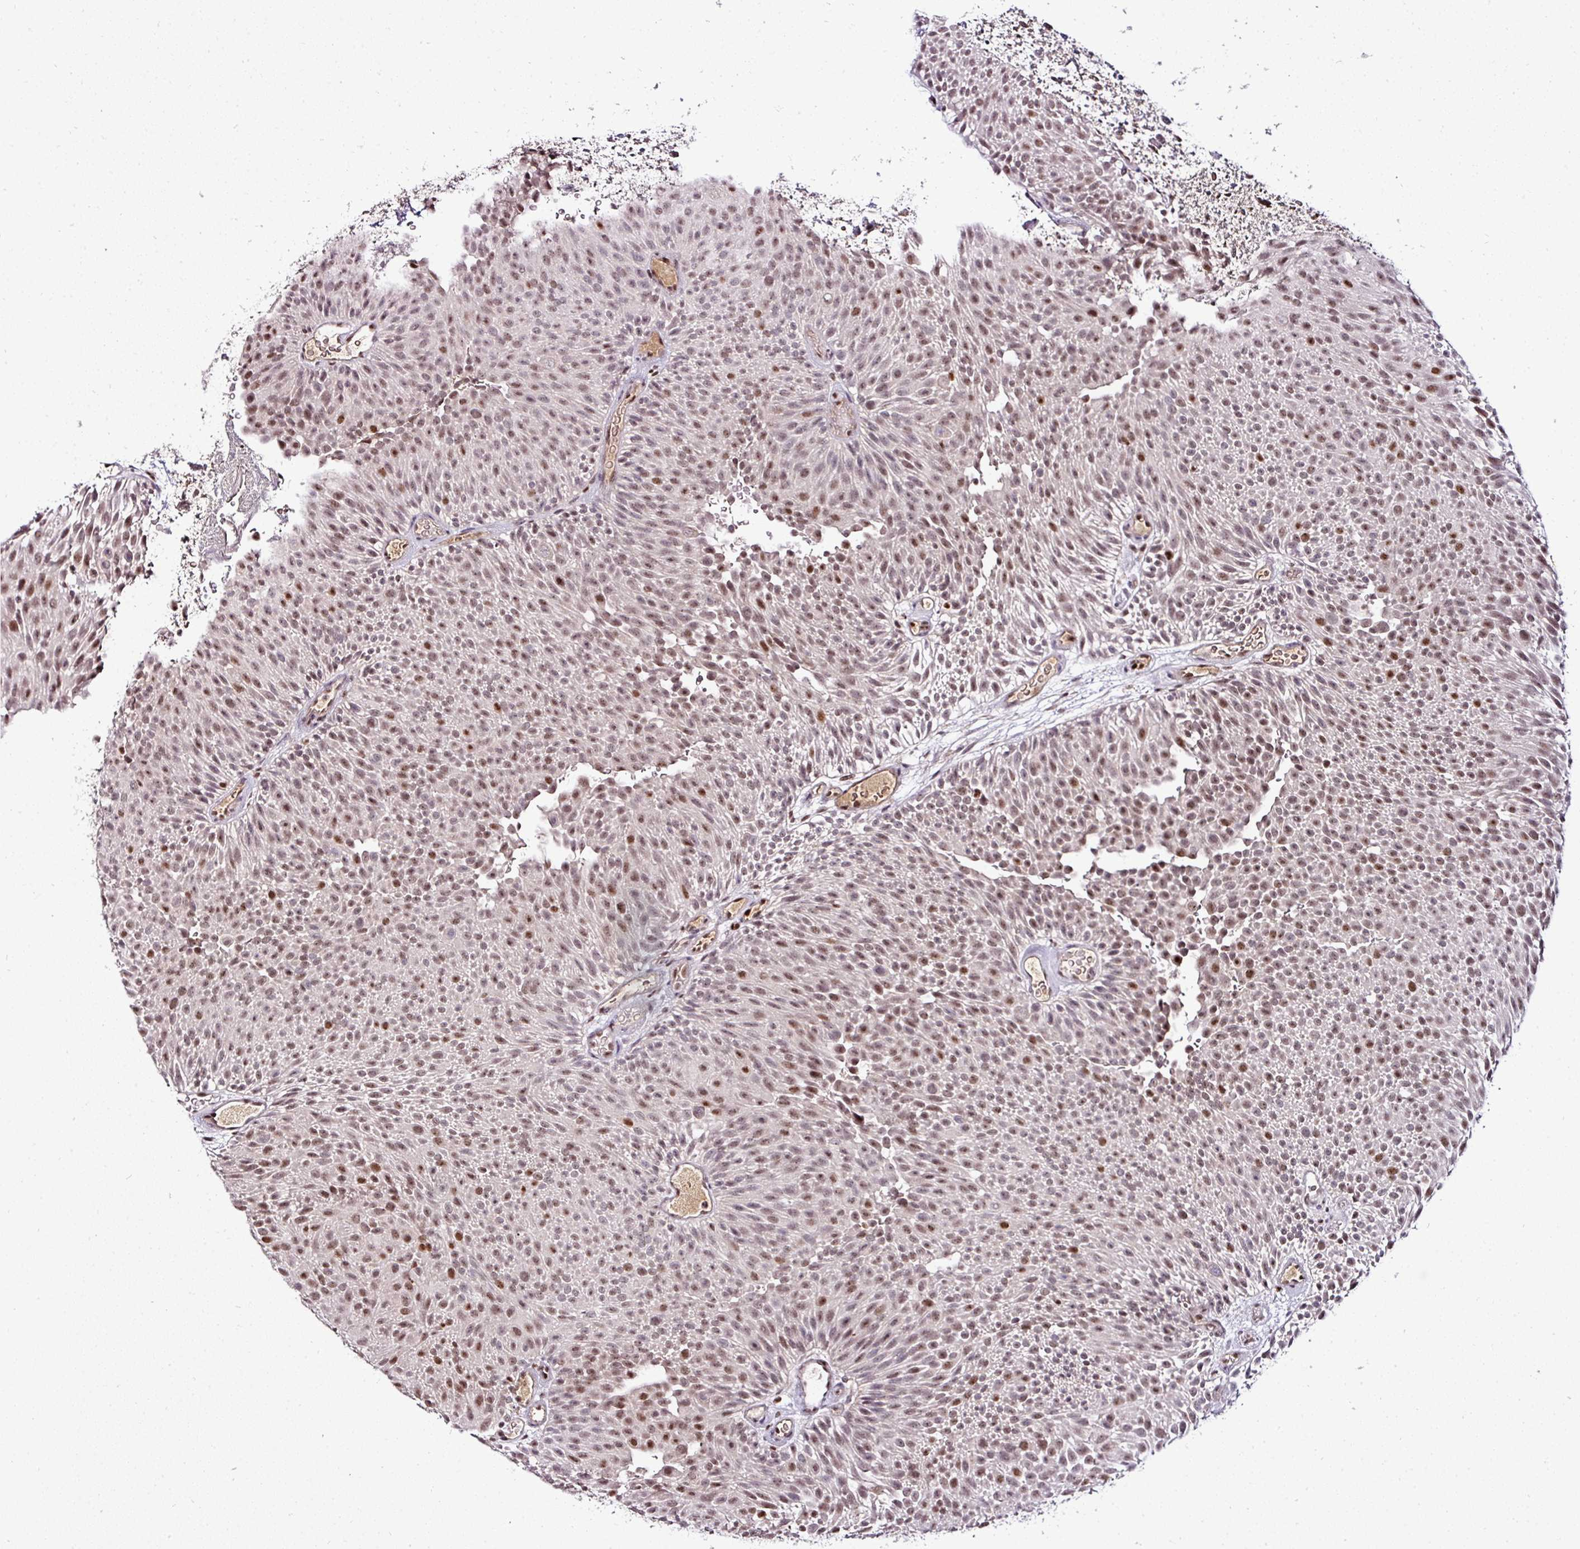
{"staining": {"intensity": "moderate", "quantity": ">75%", "location": "nuclear"}, "tissue": "urothelial cancer", "cell_type": "Tumor cells", "image_type": "cancer", "snomed": [{"axis": "morphology", "description": "Urothelial carcinoma, Low grade"}, {"axis": "topography", "description": "Urinary bladder"}], "caption": "Immunohistochemical staining of human low-grade urothelial carcinoma exhibits medium levels of moderate nuclear positivity in approximately >75% of tumor cells.", "gene": "KLF16", "patient": {"sex": "male", "age": 78}}